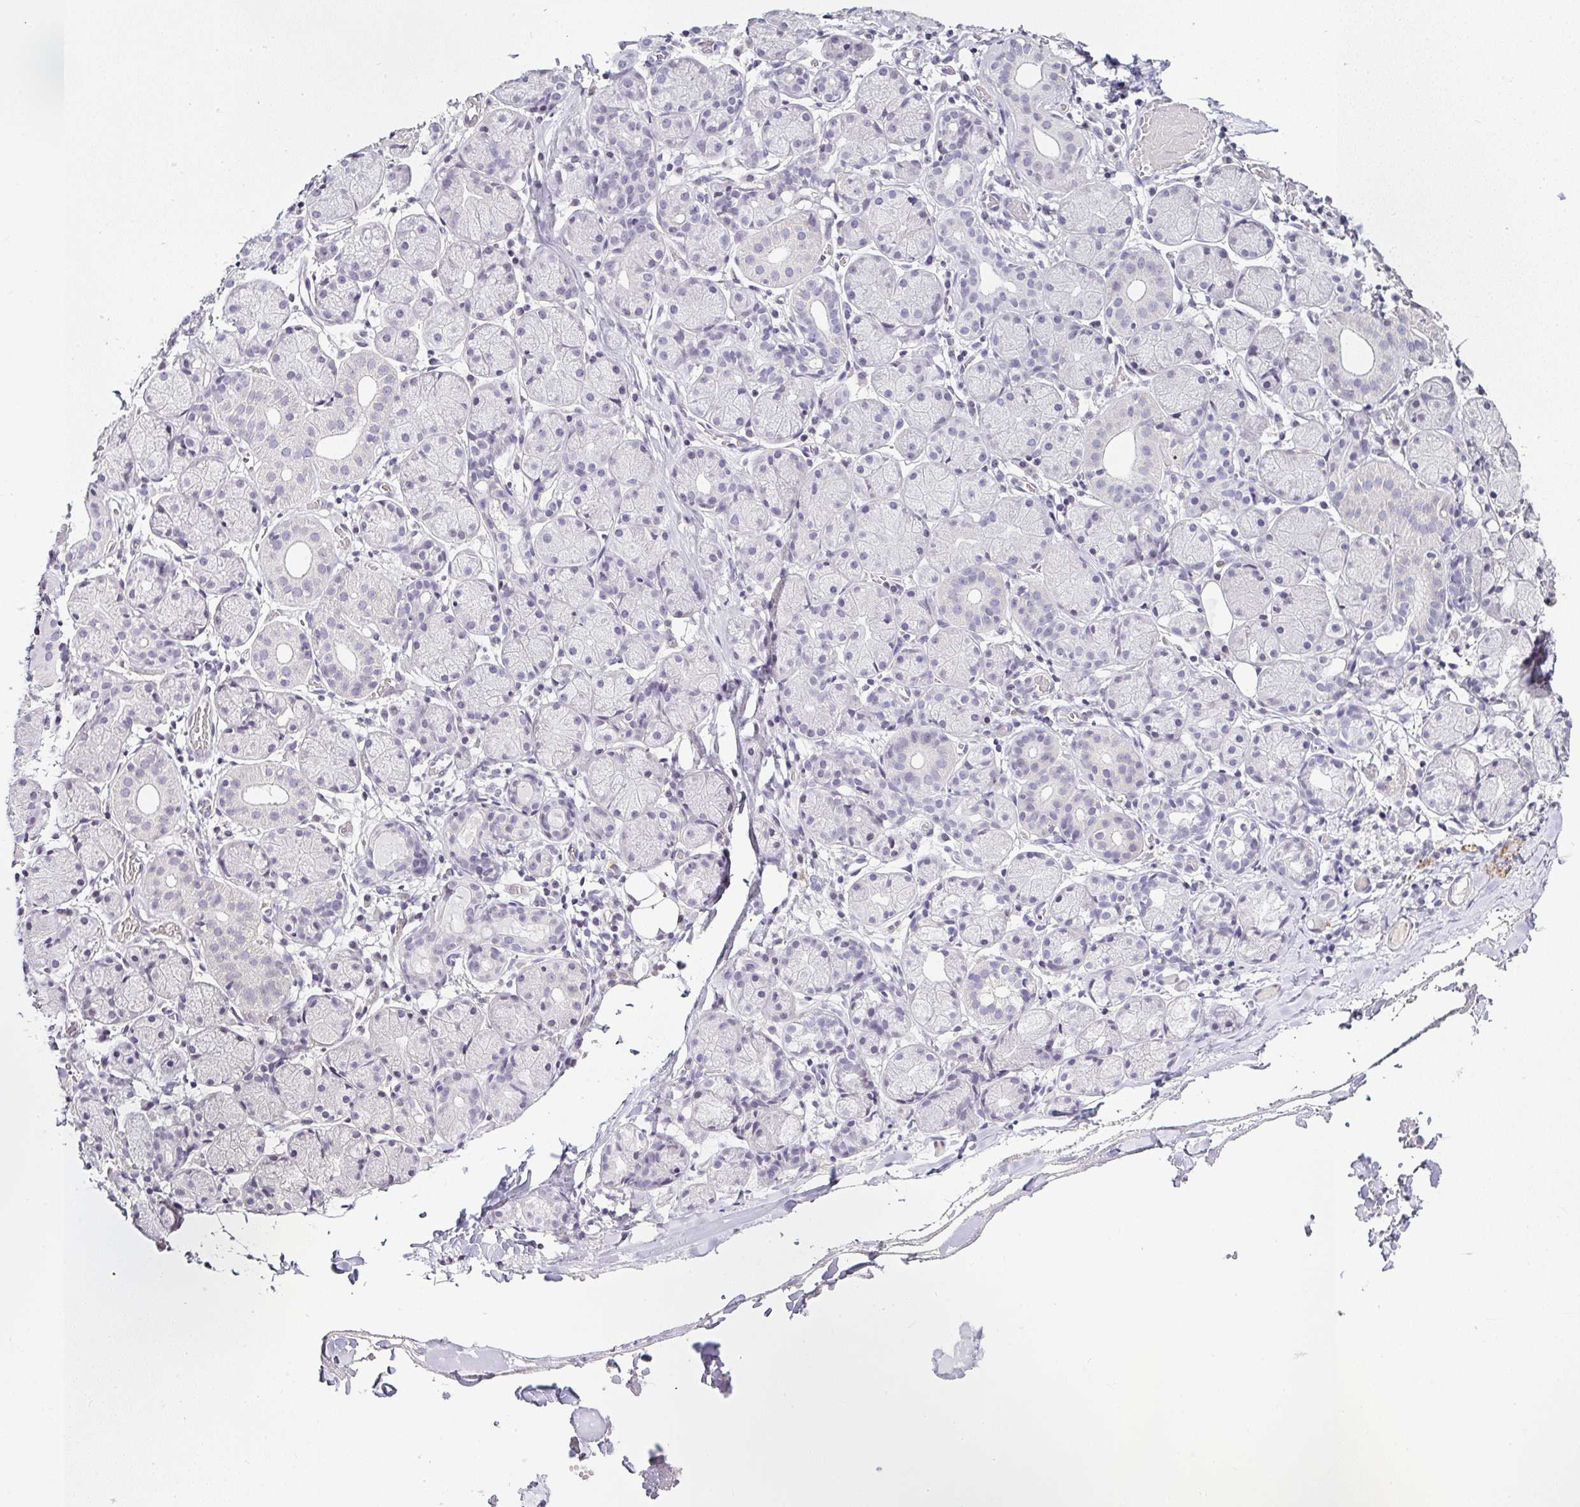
{"staining": {"intensity": "negative", "quantity": "none", "location": "none"}, "tissue": "salivary gland", "cell_type": "Glandular cells", "image_type": "normal", "snomed": [{"axis": "morphology", "description": "Normal tissue, NOS"}, {"axis": "topography", "description": "Salivary gland"}], "caption": "Immunohistochemistry micrograph of normal human salivary gland stained for a protein (brown), which displays no expression in glandular cells.", "gene": "SERPINB3", "patient": {"sex": "female", "age": 24}}